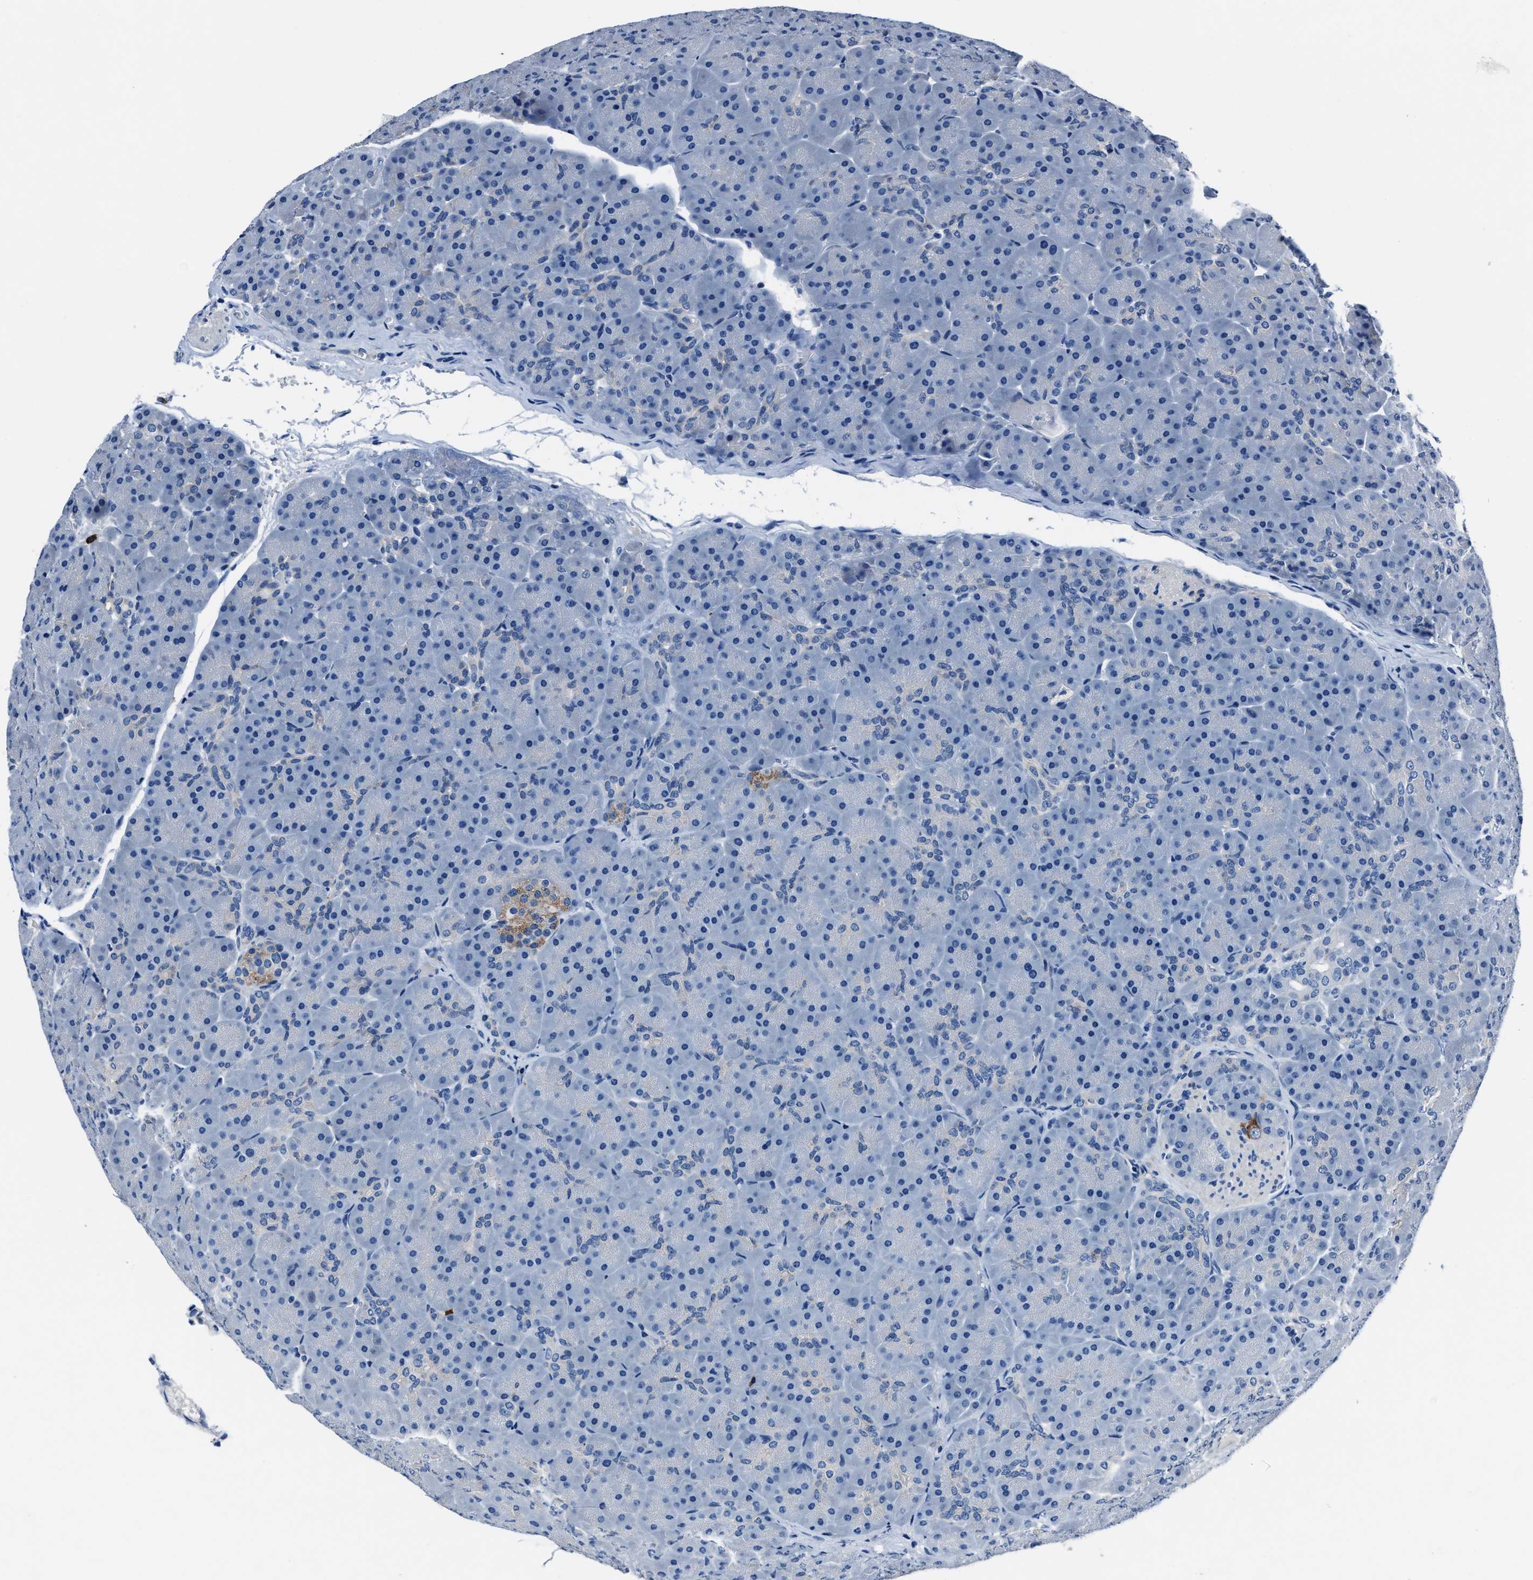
{"staining": {"intensity": "negative", "quantity": "none", "location": "none"}, "tissue": "pancreas", "cell_type": "Exocrine glandular cells", "image_type": "normal", "snomed": [{"axis": "morphology", "description": "Normal tissue, NOS"}, {"axis": "topography", "description": "Pancreas"}], "caption": "Human pancreas stained for a protein using immunohistochemistry (IHC) reveals no positivity in exocrine glandular cells.", "gene": "NACAD", "patient": {"sex": "male", "age": 66}}